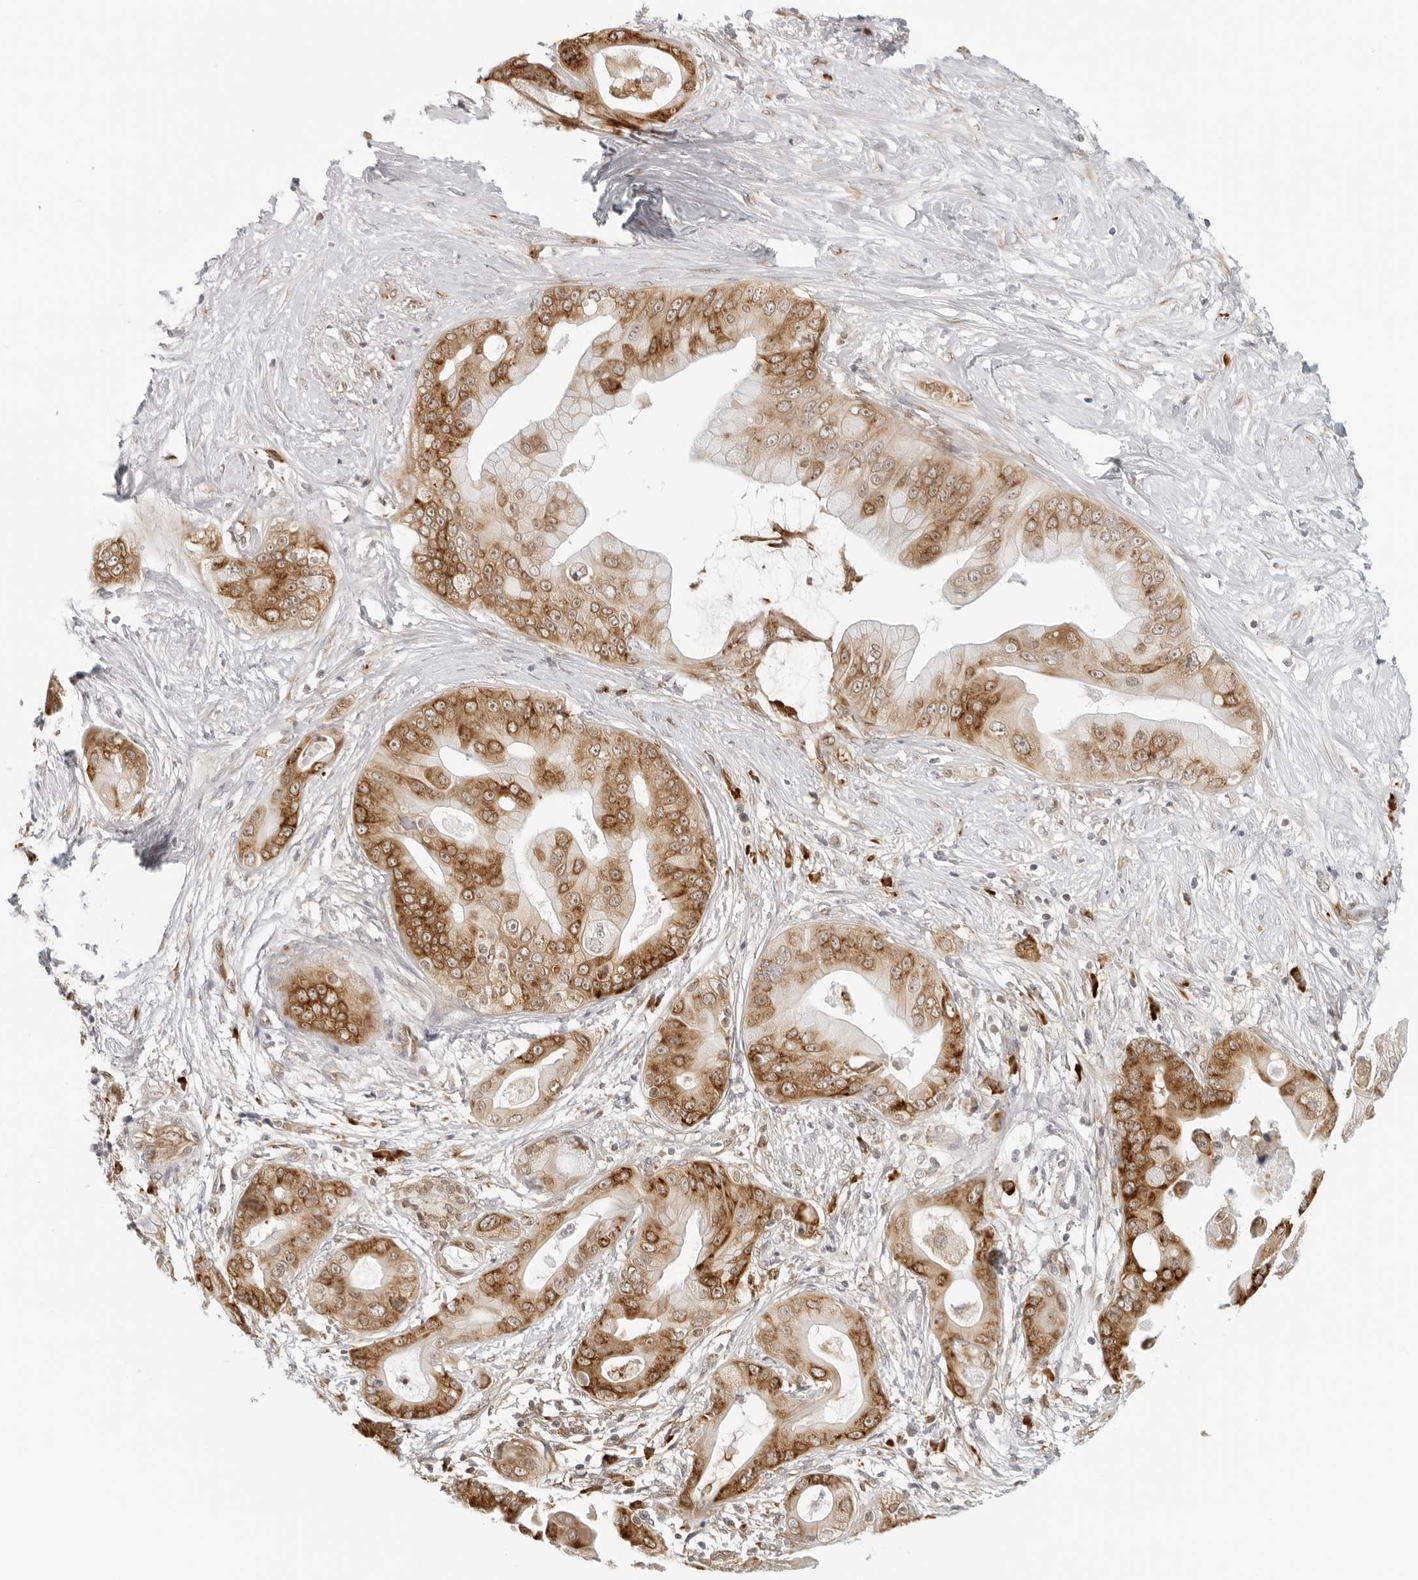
{"staining": {"intensity": "moderate", "quantity": ">75%", "location": "cytoplasmic/membranous"}, "tissue": "pancreatic cancer", "cell_type": "Tumor cells", "image_type": "cancer", "snomed": [{"axis": "morphology", "description": "Adenocarcinoma, NOS"}, {"axis": "topography", "description": "Pancreas"}], "caption": "A micrograph of adenocarcinoma (pancreatic) stained for a protein displays moderate cytoplasmic/membranous brown staining in tumor cells.", "gene": "EIF4G1", "patient": {"sex": "female", "age": 75}}